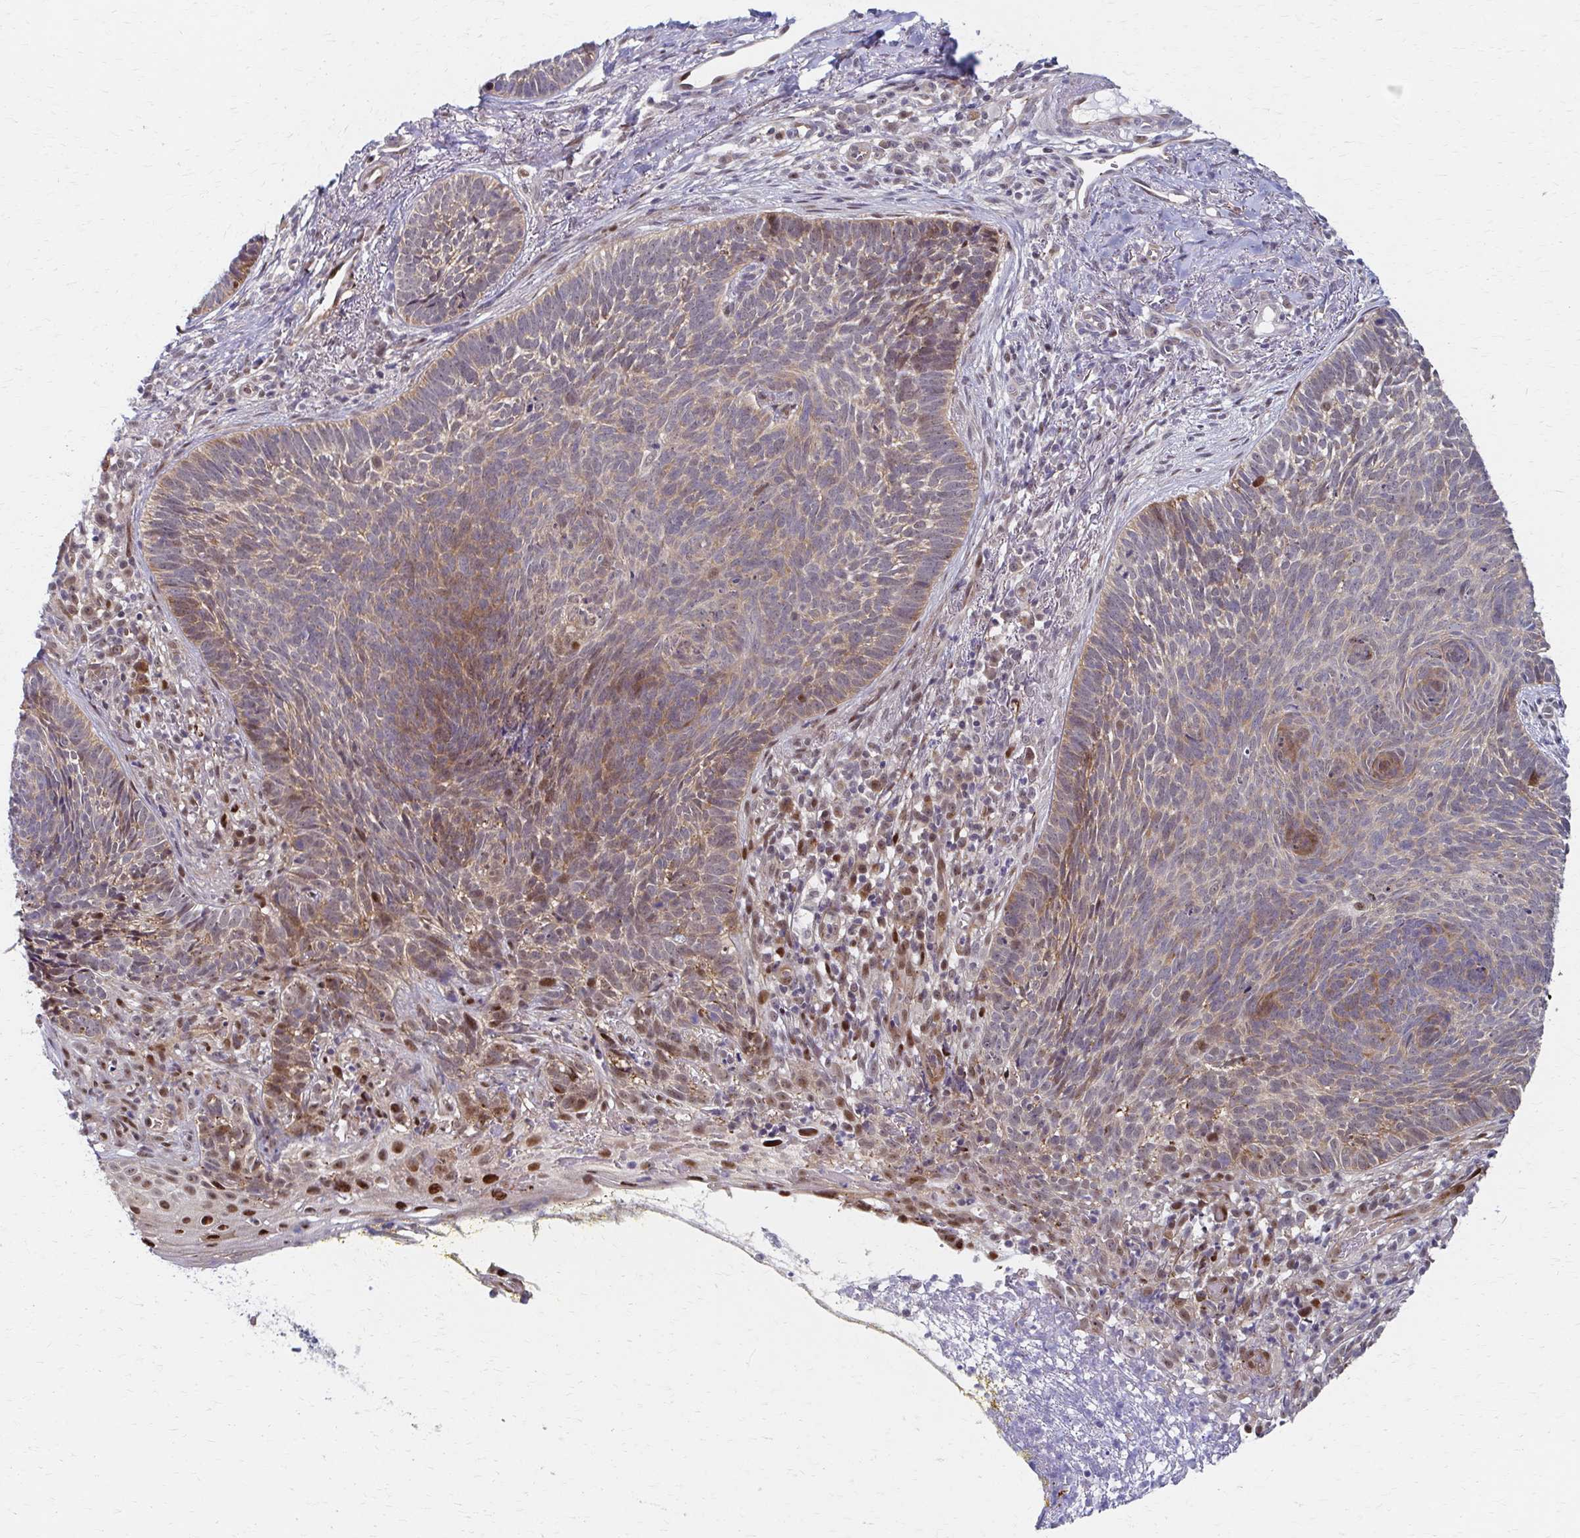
{"staining": {"intensity": "moderate", "quantity": "25%-75%", "location": "cytoplasmic/membranous,nuclear"}, "tissue": "skin cancer", "cell_type": "Tumor cells", "image_type": "cancer", "snomed": [{"axis": "morphology", "description": "Basal cell carcinoma"}, {"axis": "topography", "description": "Skin"}], "caption": "Immunohistochemical staining of human skin cancer displays moderate cytoplasmic/membranous and nuclear protein staining in approximately 25%-75% of tumor cells.", "gene": "PSMD7", "patient": {"sex": "female", "age": 74}}